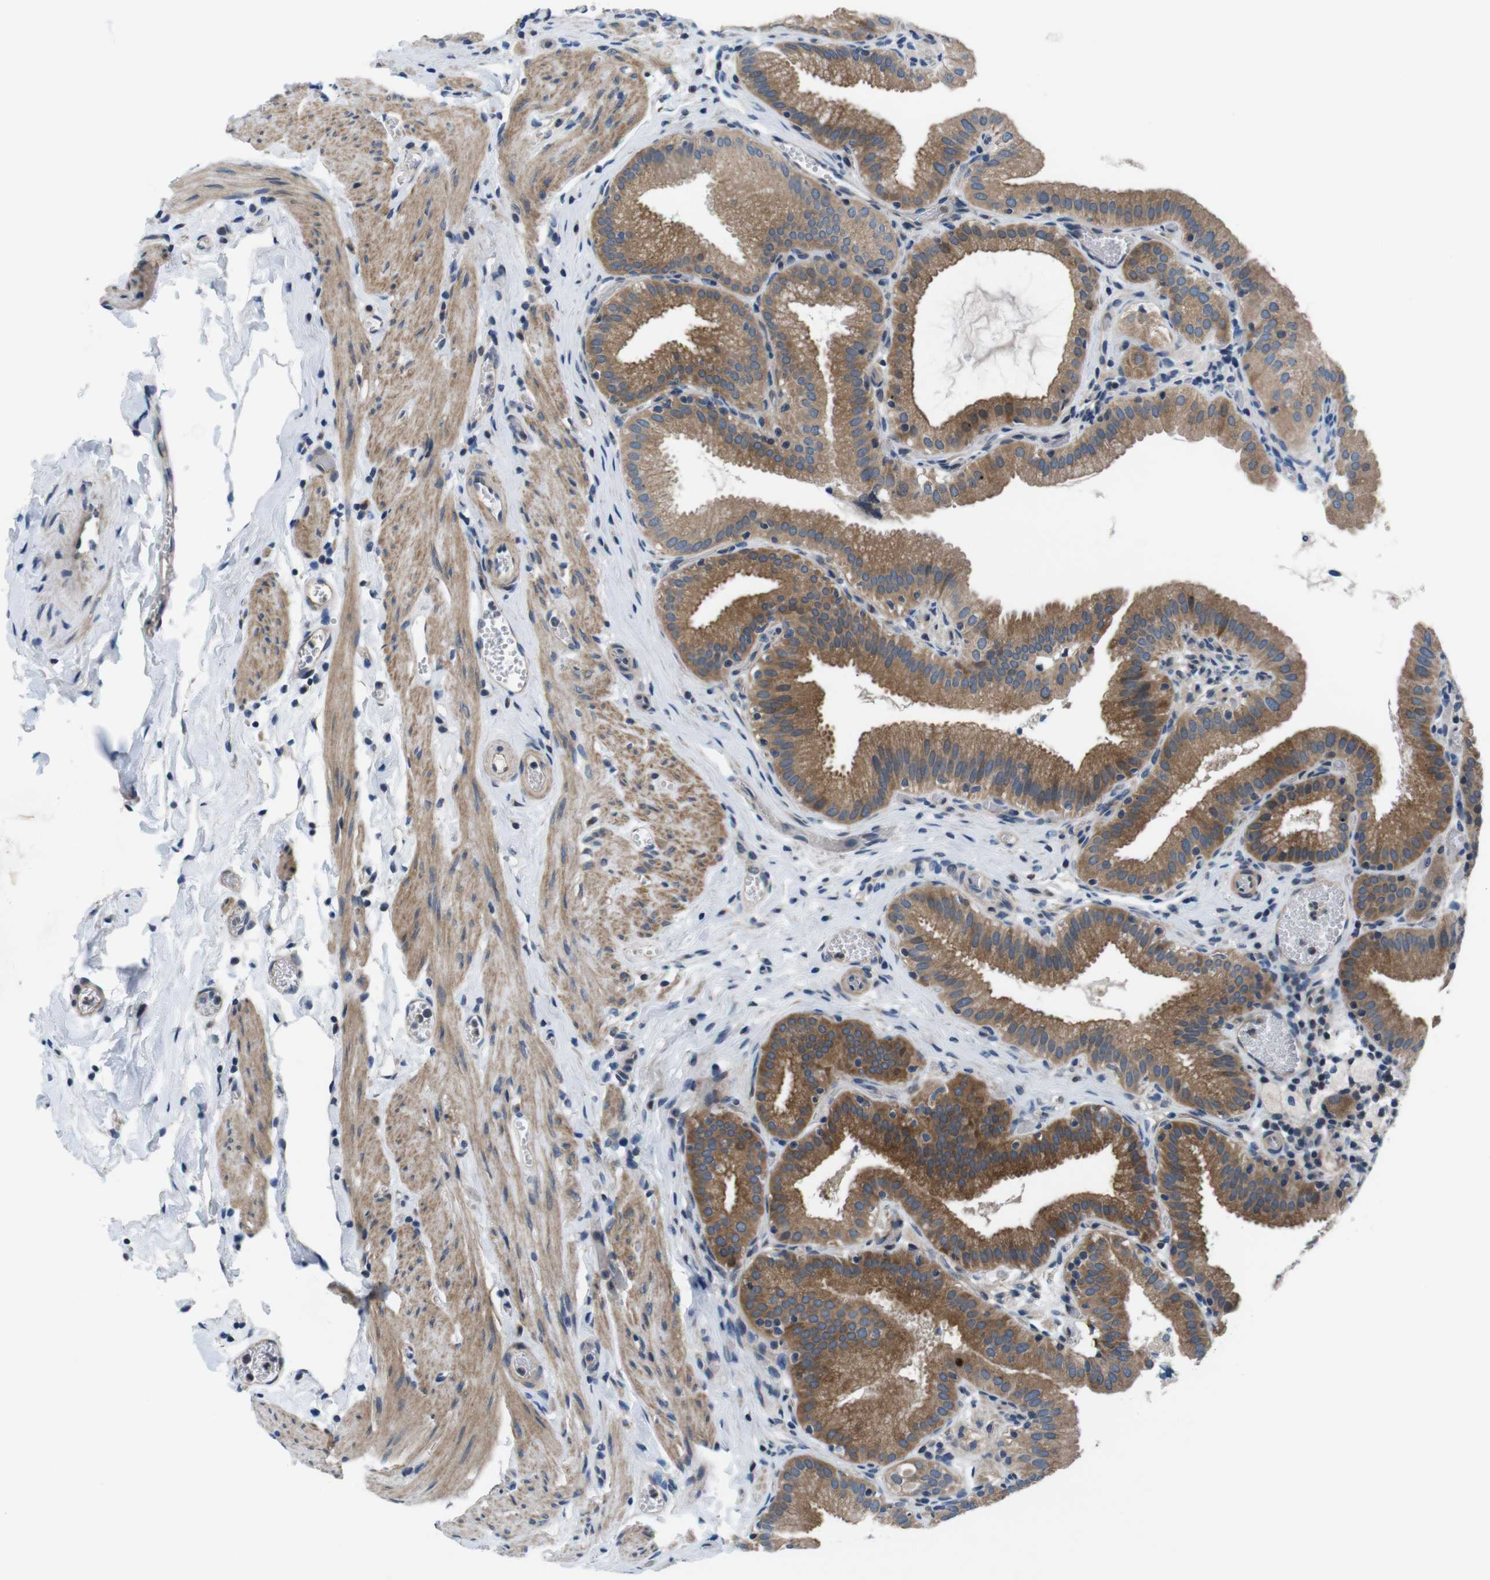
{"staining": {"intensity": "moderate", "quantity": ">75%", "location": "cytoplasmic/membranous"}, "tissue": "gallbladder", "cell_type": "Glandular cells", "image_type": "normal", "snomed": [{"axis": "morphology", "description": "Normal tissue, NOS"}, {"axis": "topography", "description": "Gallbladder"}], "caption": "A medium amount of moderate cytoplasmic/membranous expression is identified in about >75% of glandular cells in normal gallbladder. (DAB (3,3'-diaminobenzidine) = brown stain, brightfield microscopy at high magnification).", "gene": "JAK1", "patient": {"sex": "male", "age": 54}}